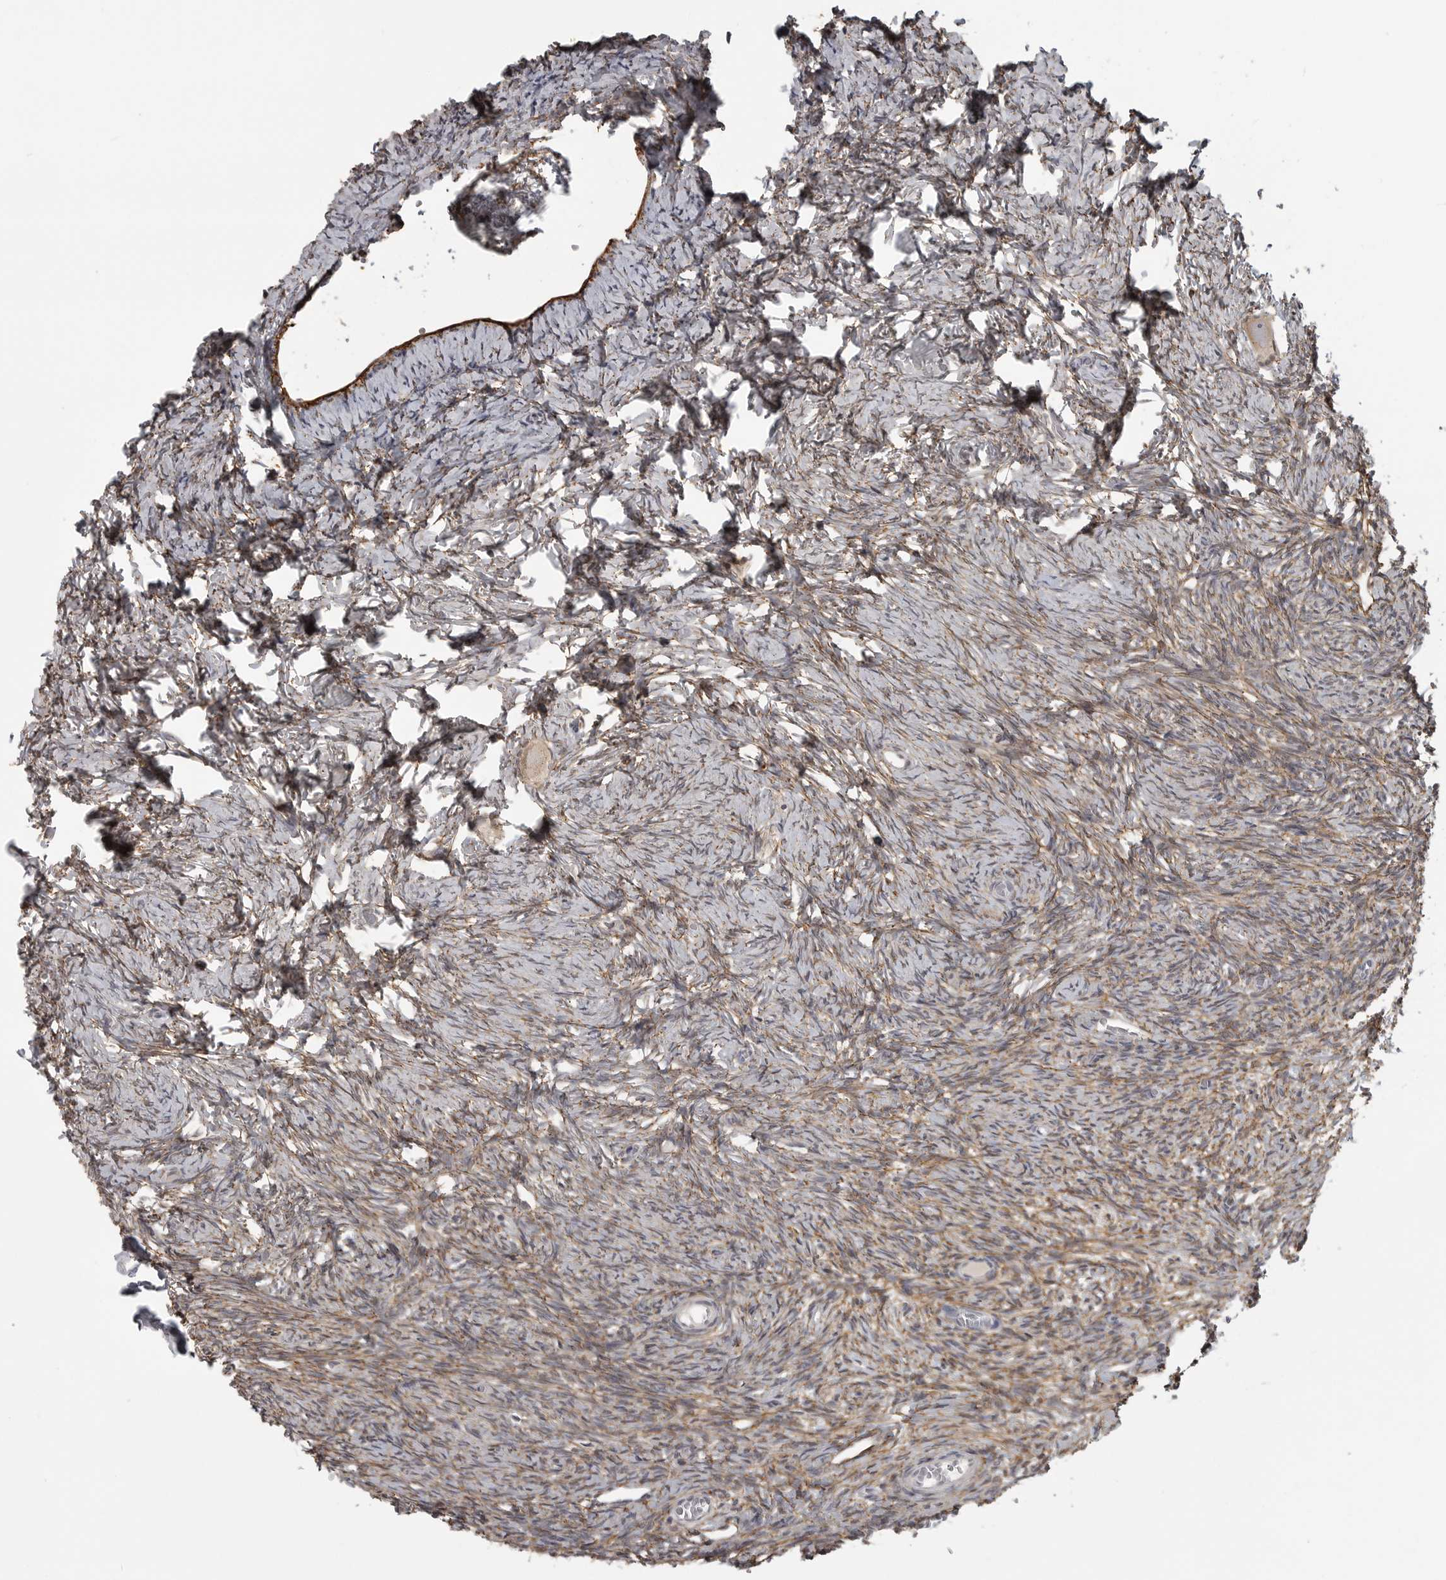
{"staining": {"intensity": "weak", "quantity": ">75%", "location": "cytoplasmic/membranous"}, "tissue": "ovary", "cell_type": "Follicle cells", "image_type": "normal", "snomed": [{"axis": "morphology", "description": "Normal tissue, NOS"}, {"axis": "topography", "description": "Ovary"}], "caption": "This micrograph demonstrates unremarkable ovary stained with immunohistochemistry to label a protein in brown. The cytoplasmic/membranous of follicle cells show weak positivity for the protein. Nuclei are counter-stained blue.", "gene": "UROD", "patient": {"sex": "female", "age": 27}}